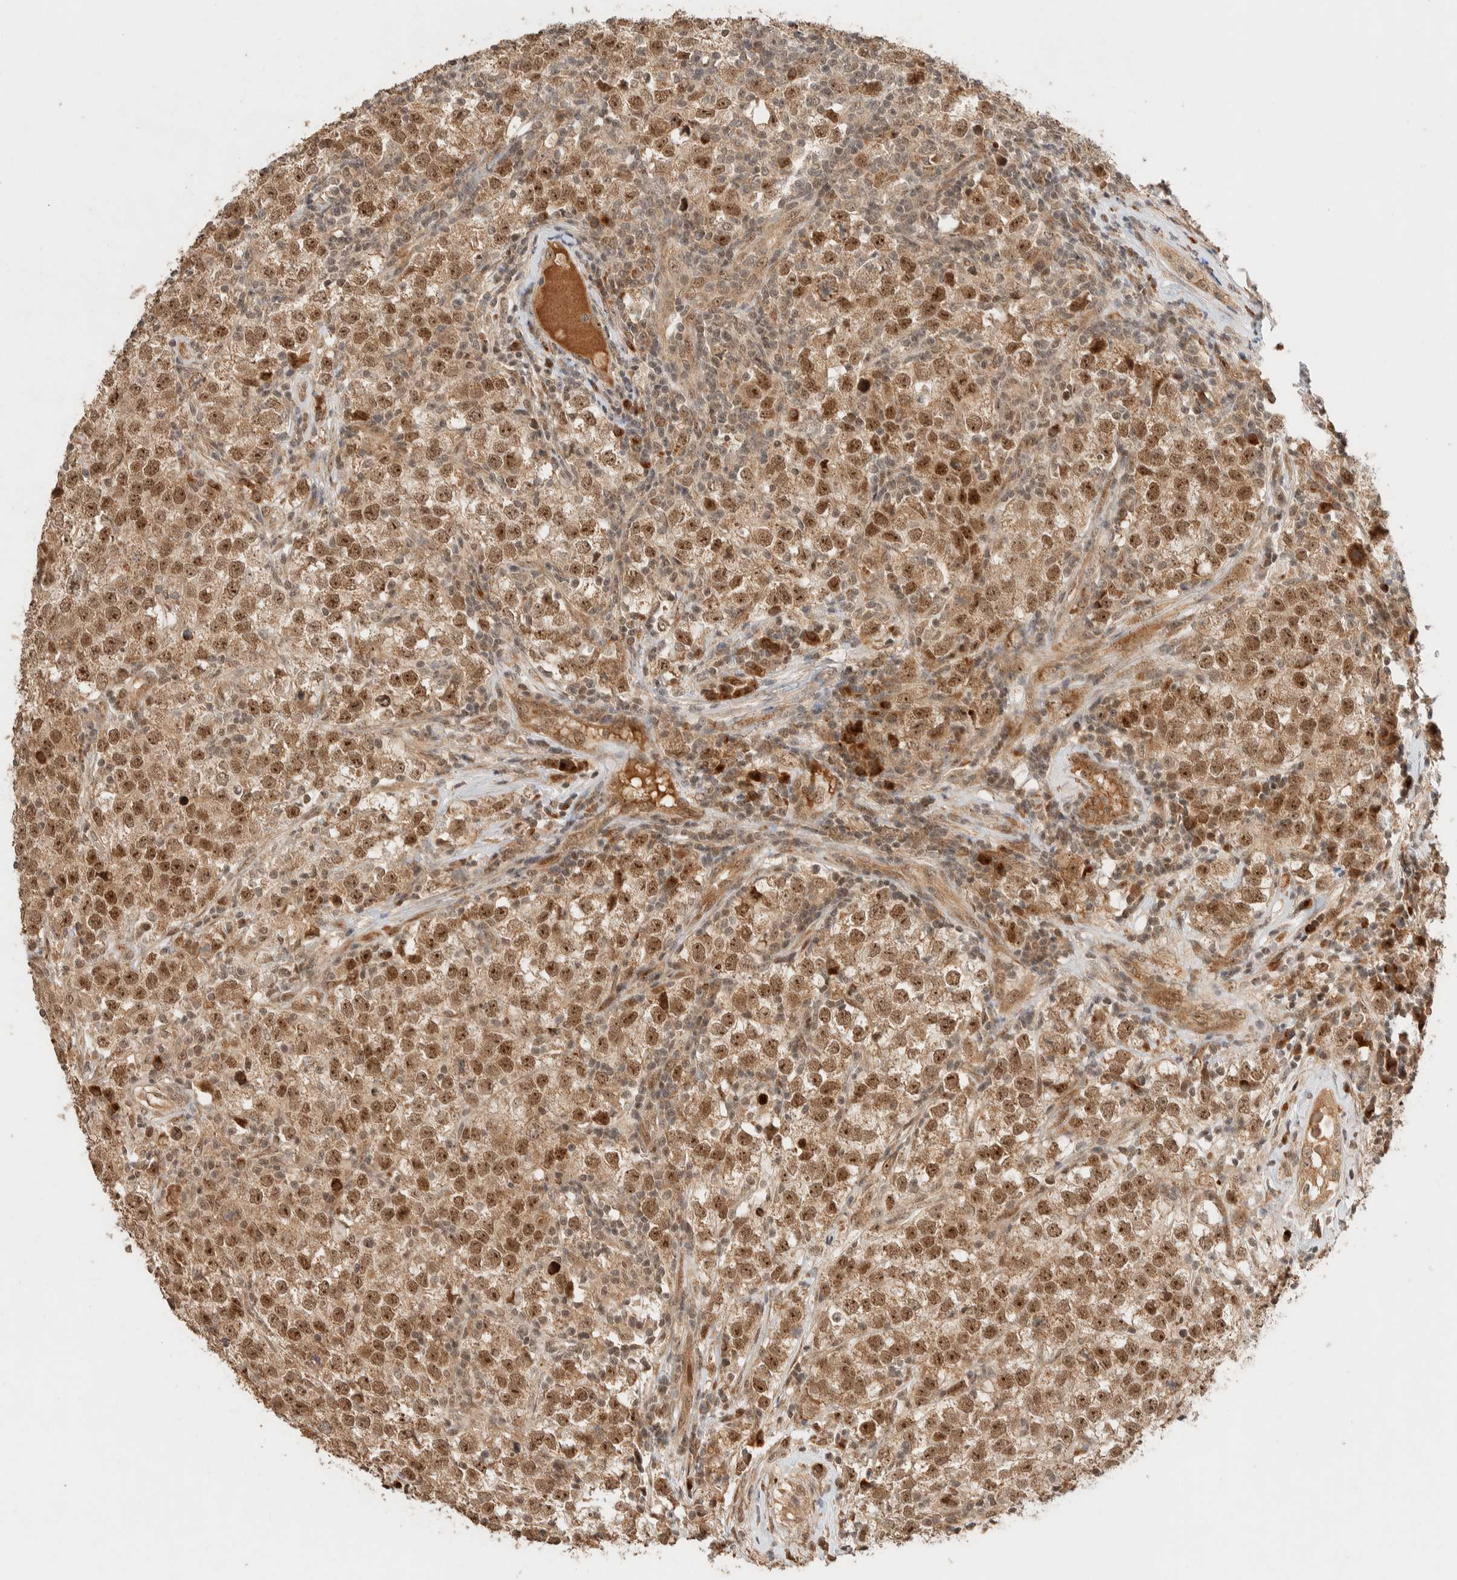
{"staining": {"intensity": "moderate", "quantity": ">75%", "location": "cytoplasmic/membranous,nuclear"}, "tissue": "testis cancer", "cell_type": "Tumor cells", "image_type": "cancer", "snomed": [{"axis": "morphology", "description": "Seminoma, NOS"}, {"axis": "morphology", "description": "Carcinoma, Embryonal, NOS"}, {"axis": "topography", "description": "Testis"}], "caption": "This micrograph shows immunohistochemistry (IHC) staining of testis cancer, with medium moderate cytoplasmic/membranous and nuclear staining in approximately >75% of tumor cells.", "gene": "ZBTB2", "patient": {"sex": "male", "age": 28}}